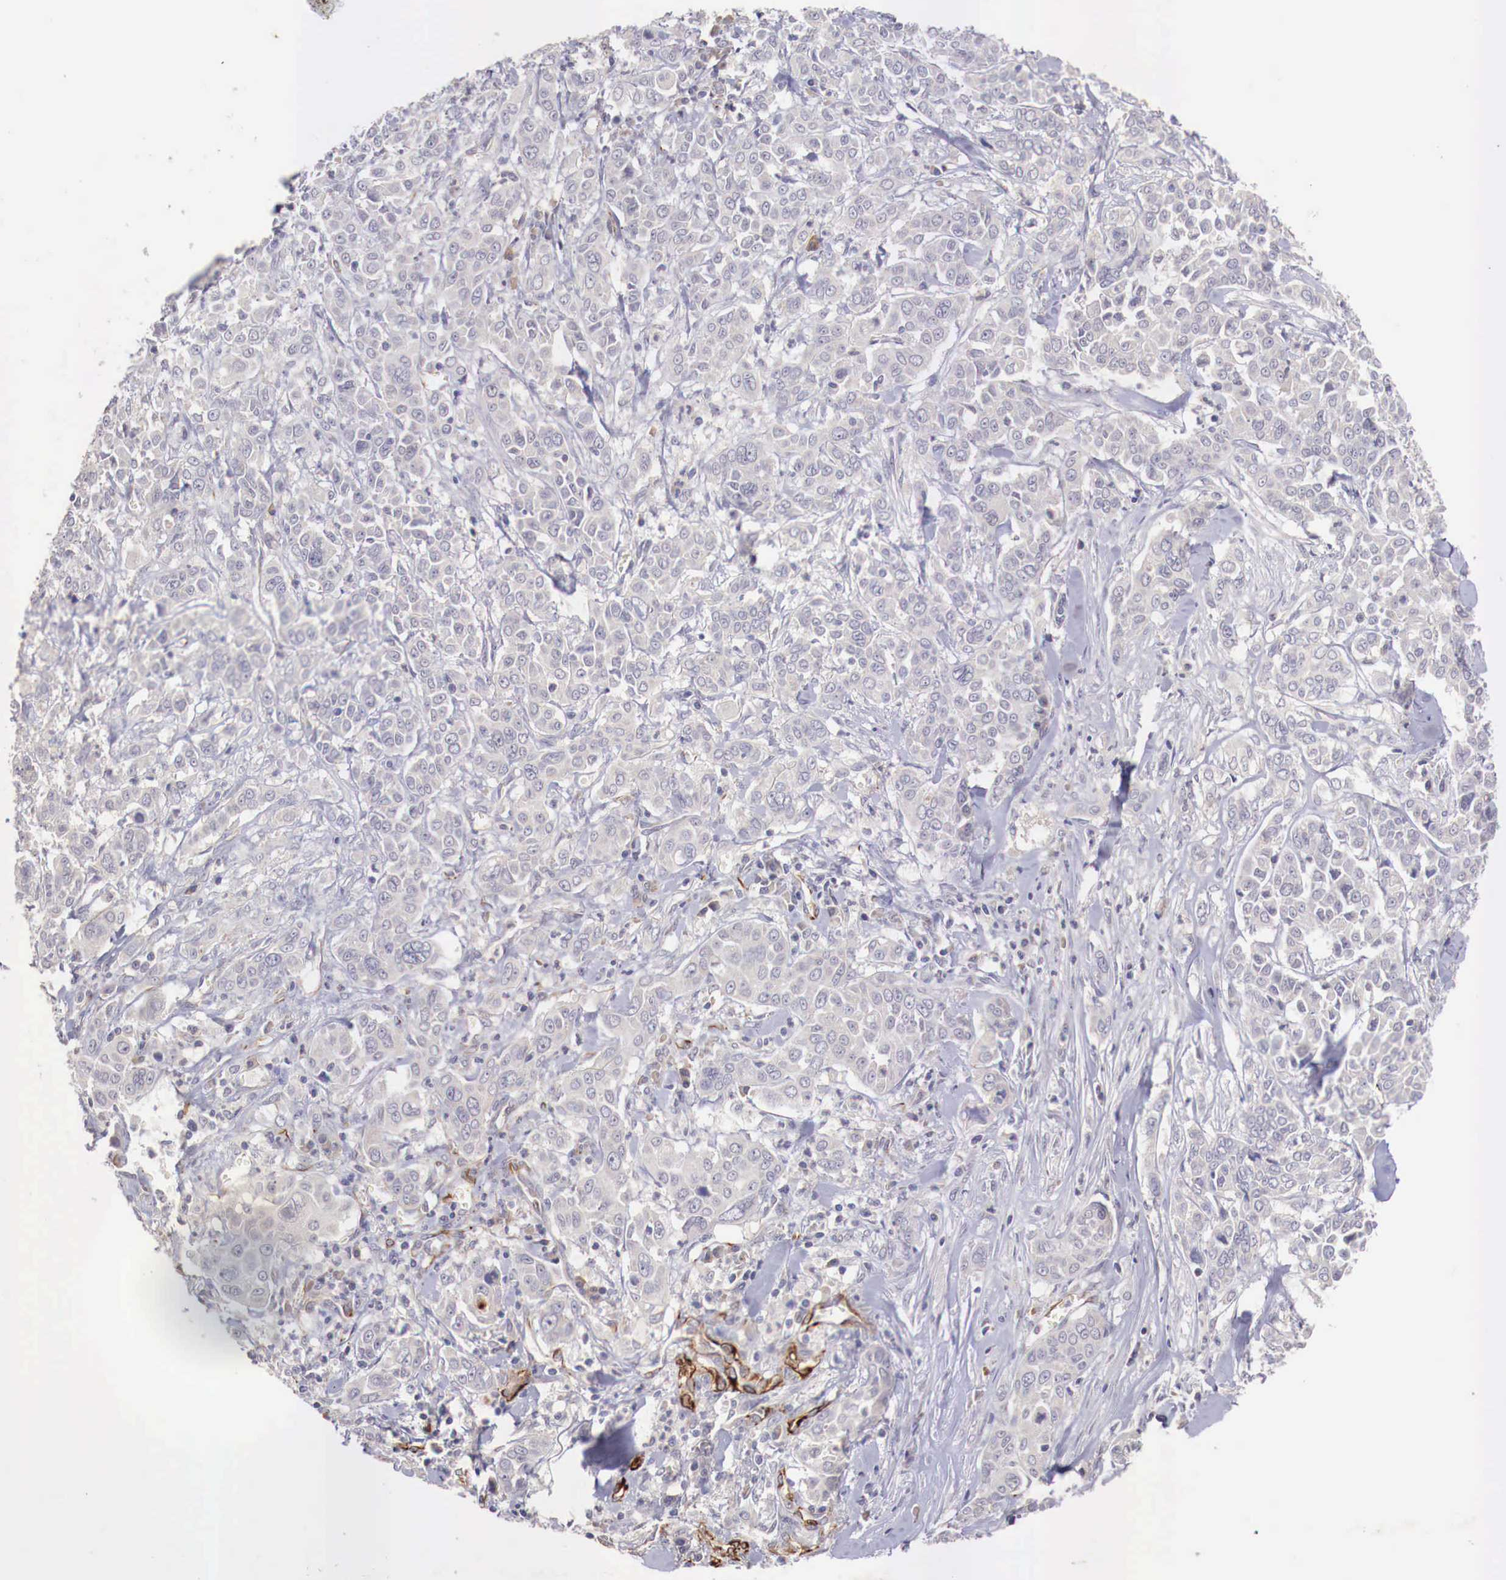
{"staining": {"intensity": "negative", "quantity": "none", "location": "none"}, "tissue": "pancreatic cancer", "cell_type": "Tumor cells", "image_type": "cancer", "snomed": [{"axis": "morphology", "description": "Adenocarcinoma, NOS"}, {"axis": "topography", "description": "Pancreas"}], "caption": "Immunohistochemistry of human pancreatic adenocarcinoma exhibits no staining in tumor cells.", "gene": "WT1", "patient": {"sex": "female", "age": 52}}